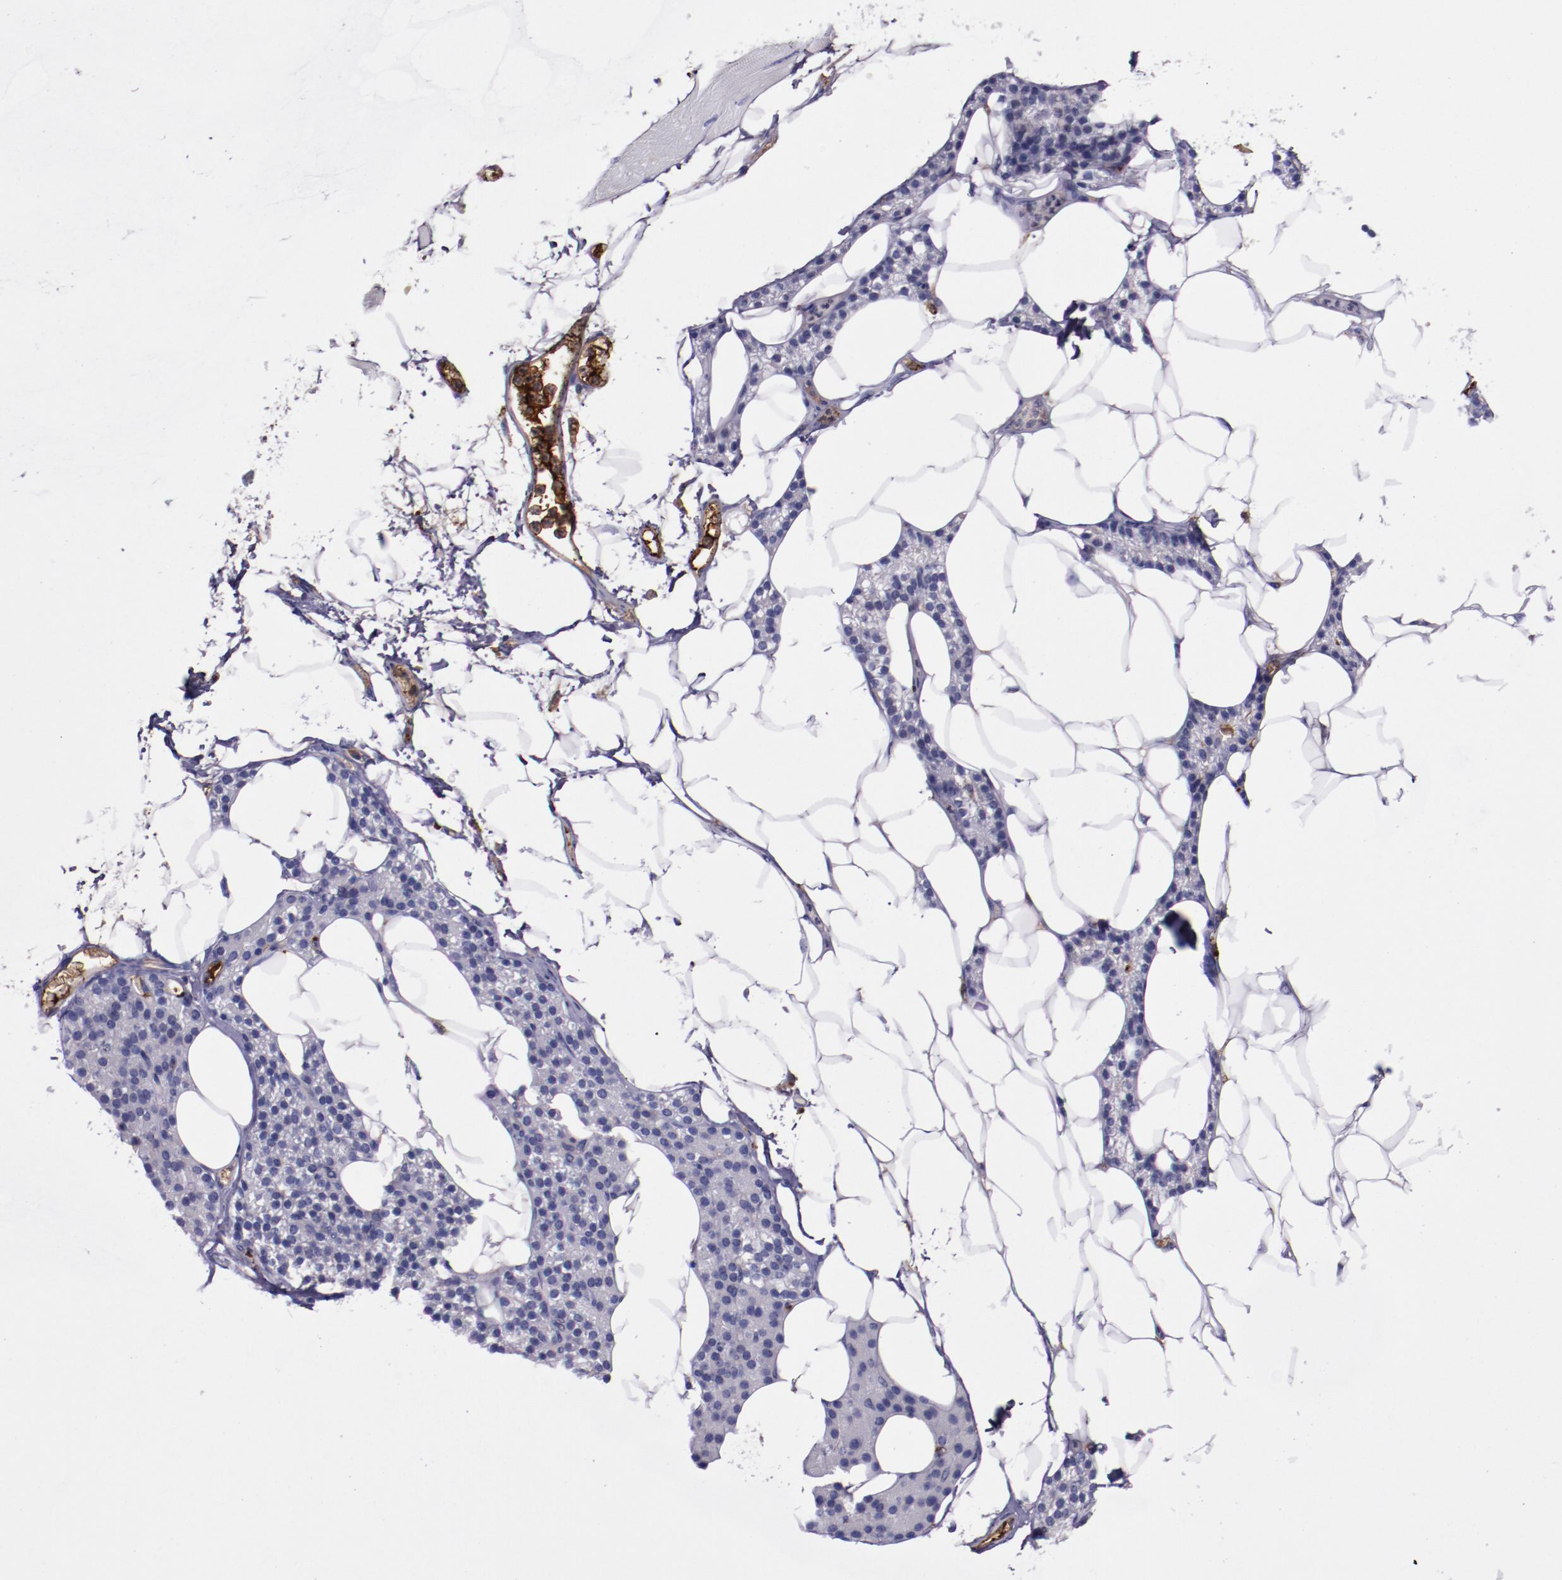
{"staining": {"intensity": "weak", "quantity": "<25%", "location": "cytoplasmic/membranous"}, "tissue": "skeletal muscle", "cell_type": "Myocytes", "image_type": "normal", "snomed": [{"axis": "morphology", "description": "Normal tissue, NOS"}, {"axis": "topography", "description": "Skeletal muscle"}, {"axis": "topography", "description": "Parathyroid gland"}], "caption": "This micrograph is of benign skeletal muscle stained with immunohistochemistry to label a protein in brown with the nuclei are counter-stained blue. There is no staining in myocytes.", "gene": "APOH", "patient": {"sex": "female", "age": 37}}